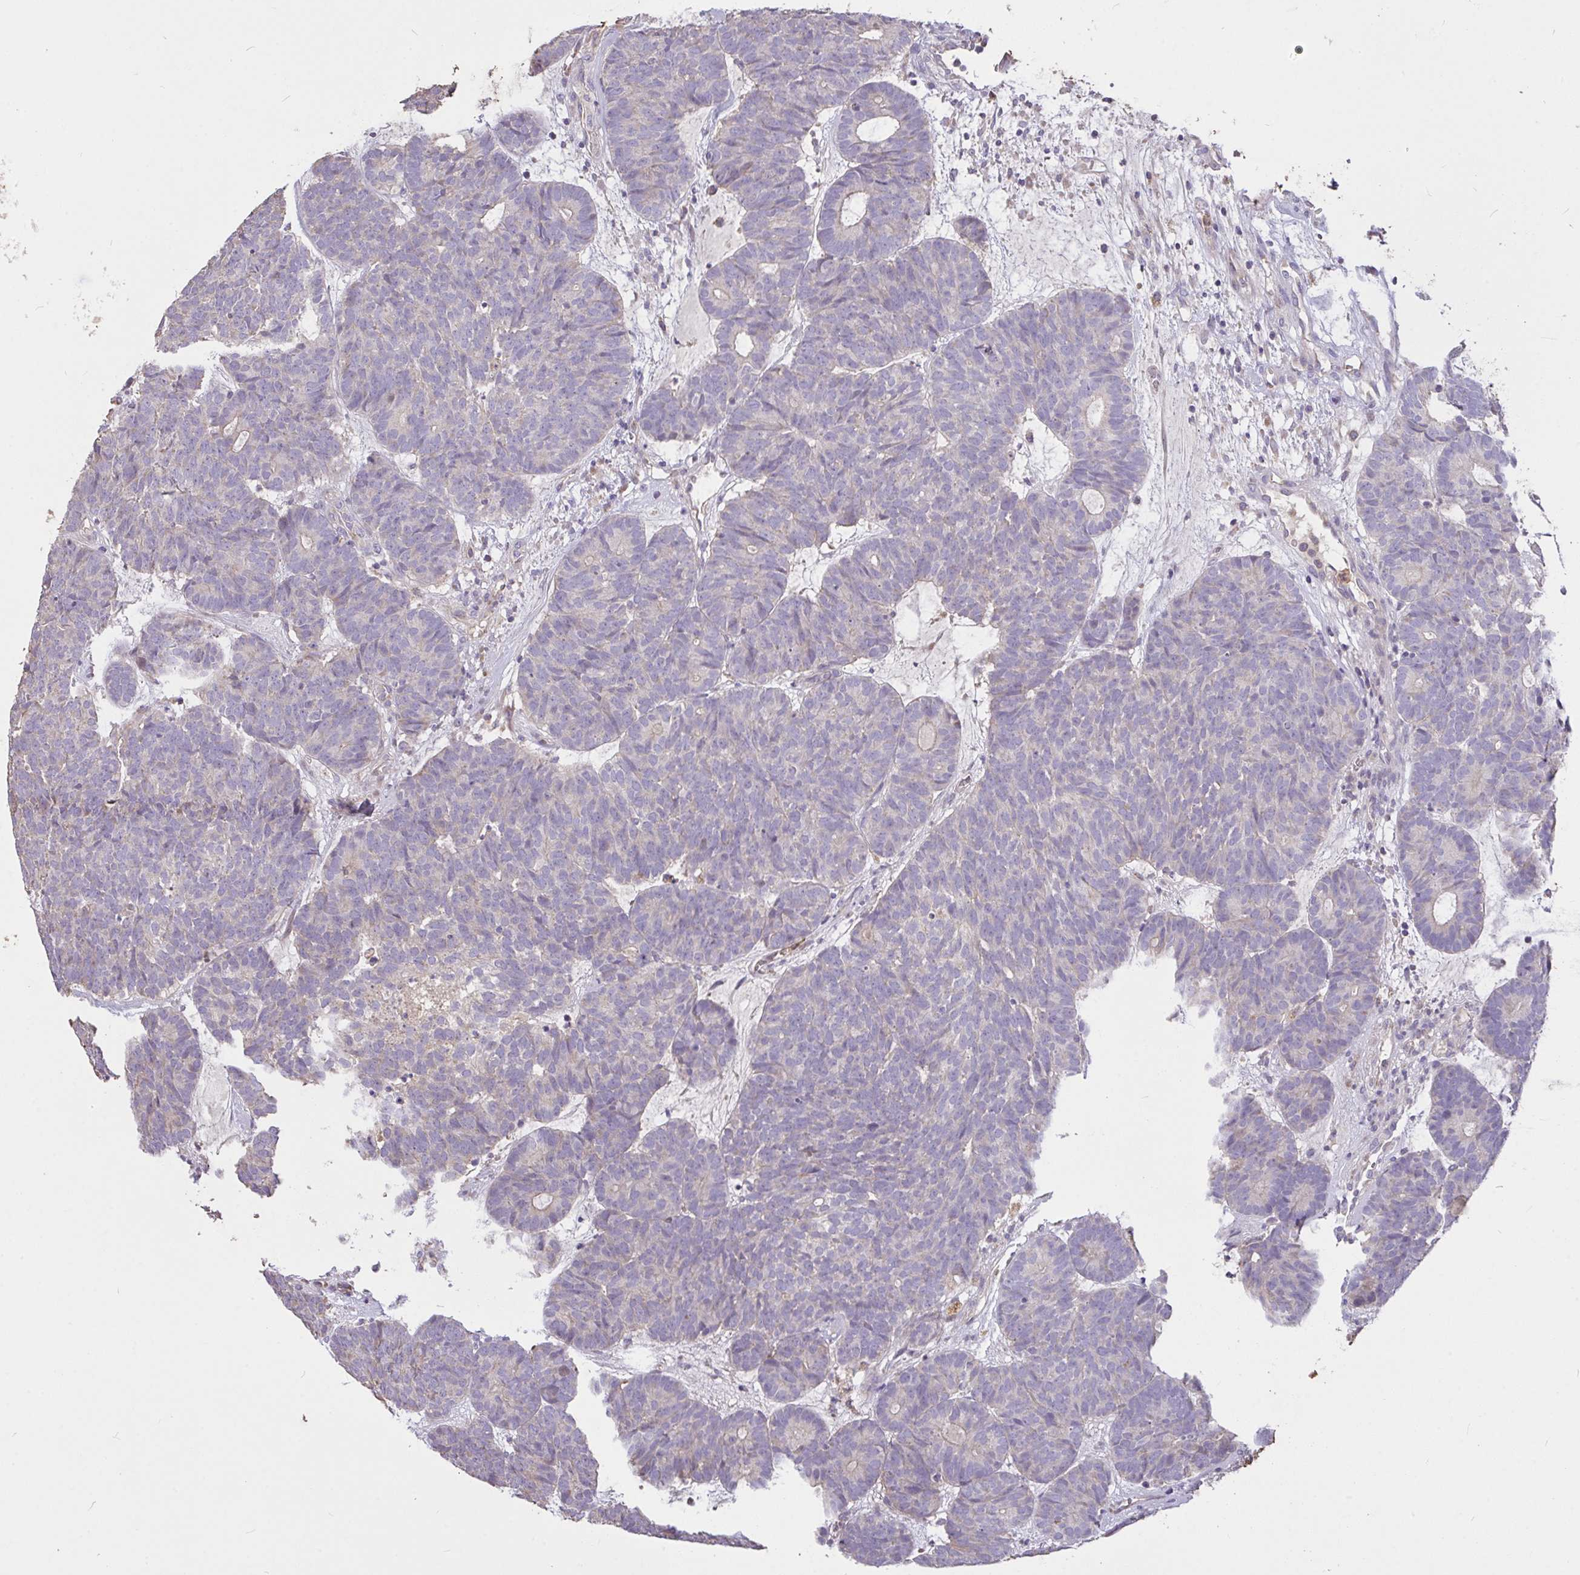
{"staining": {"intensity": "negative", "quantity": "none", "location": "none"}, "tissue": "head and neck cancer", "cell_type": "Tumor cells", "image_type": "cancer", "snomed": [{"axis": "morphology", "description": "Adenocarcinoma, NOS"}, {"axis": "topography", "description": "Head-Neck"}], "caption": "Immunohistochemistry (IHC) photomicrograph of head and neck adenocarcinoma stained for a protein (brown), which exhibits no positivity in tumor cells. Brightfield microscopy of immunohistochemistry (IHC) stained with DAB (3,3'-diaminobenzidine) (brown) and hematoxylin (blue), captured at high magnification.", "gene": "FCER1A", "patient": {"sex": "female", "age": 81}}